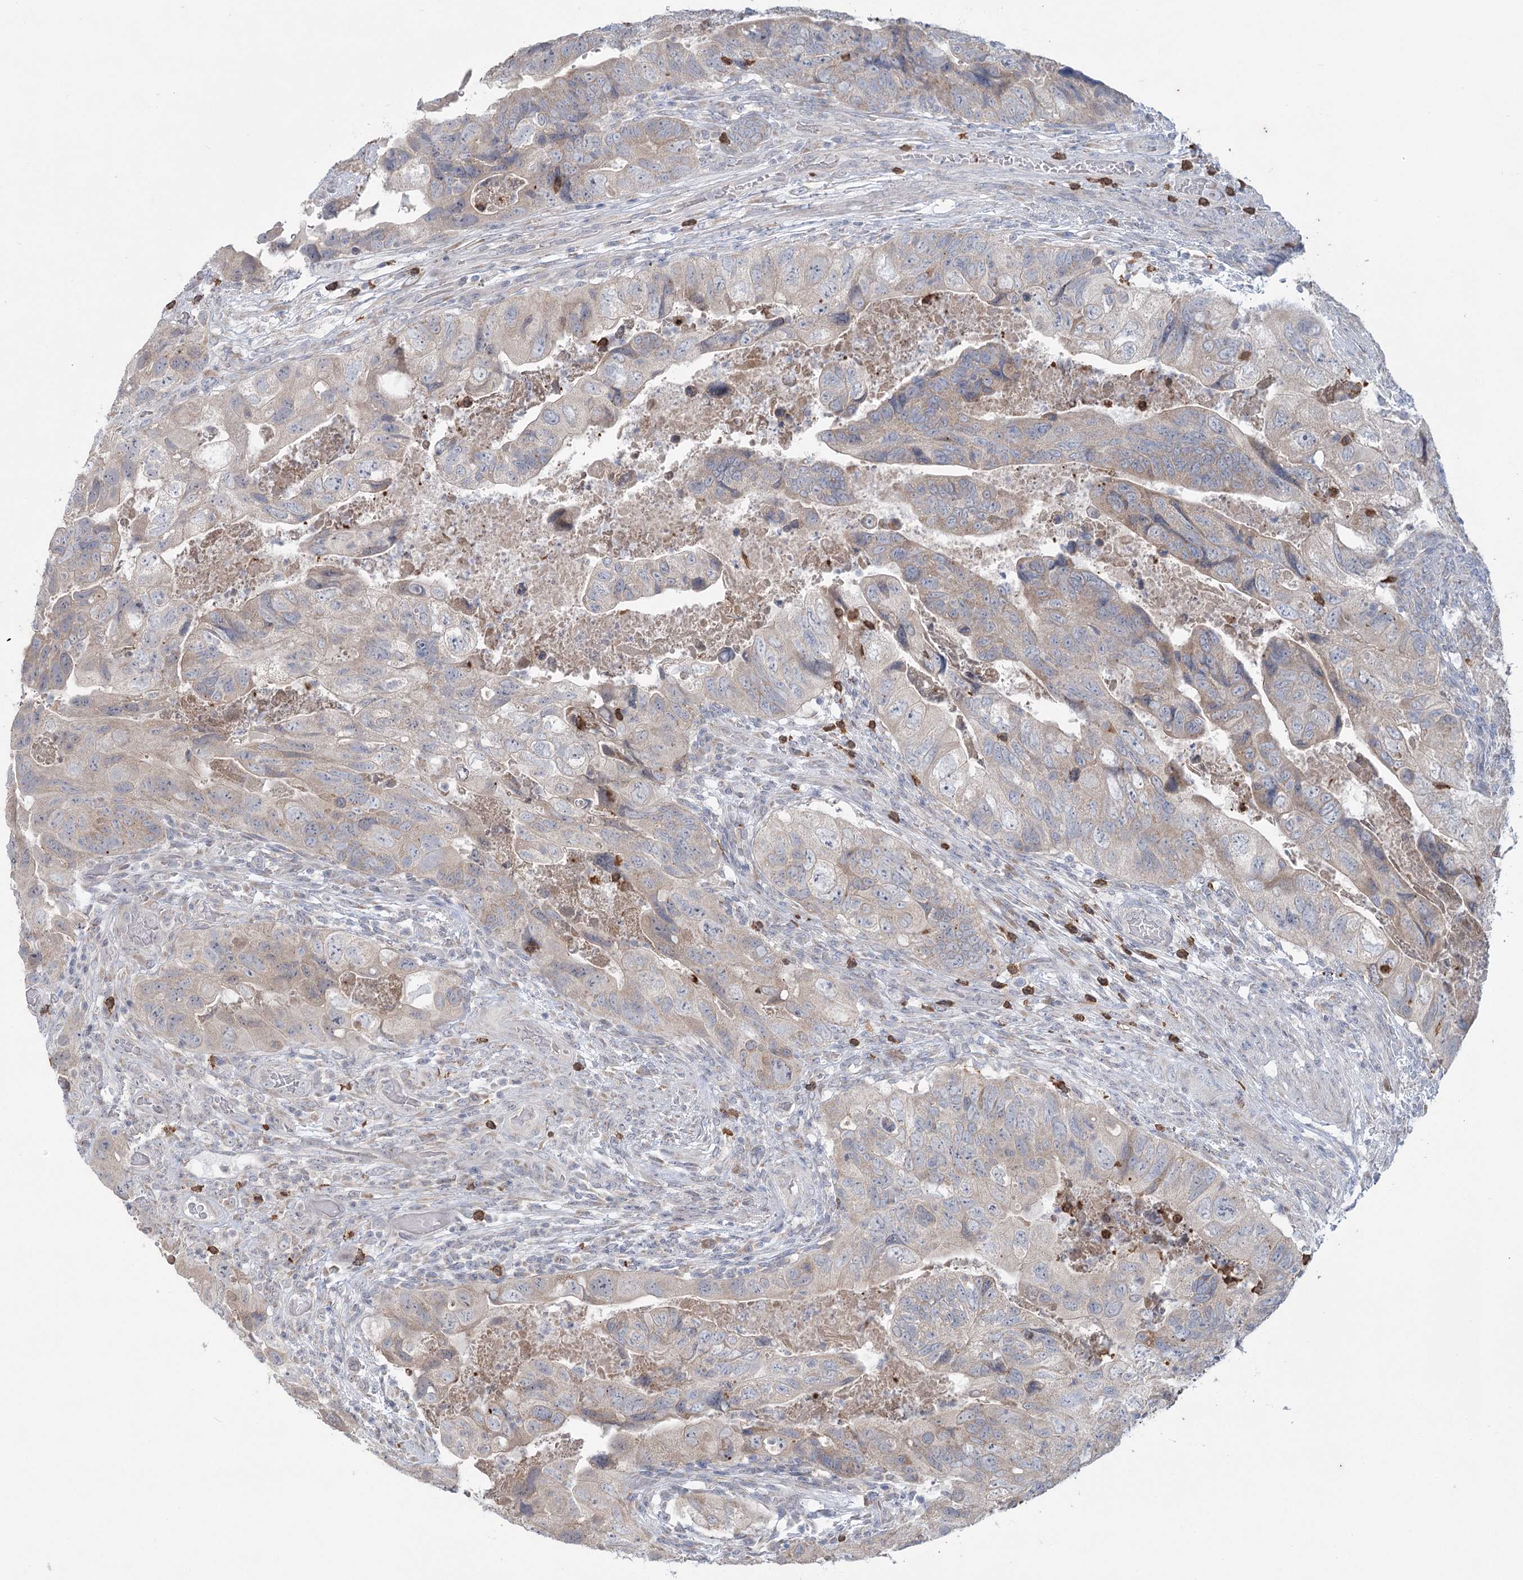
{"staining": {"intensity": "weak", "quantity": "<25%", "location": "cytoplasmic/membranous"}, "tissue": "colorectal cancer", "cell_type": "Tumor cells", "image_type": "cancer", "snomed": [{"axis": "morphology", "description": "Adenocarcinoma, NOS"}, {"axis": "topography", "description": "Rectum"}], "caption": "The histopathology image demonstrates no significant expression in tumor cells of adenocarcinoma (colorectal). Nuclei are stained in blue.", "gene": "PLA2G12A", "patient": {"sex": "male", "age": 63}}